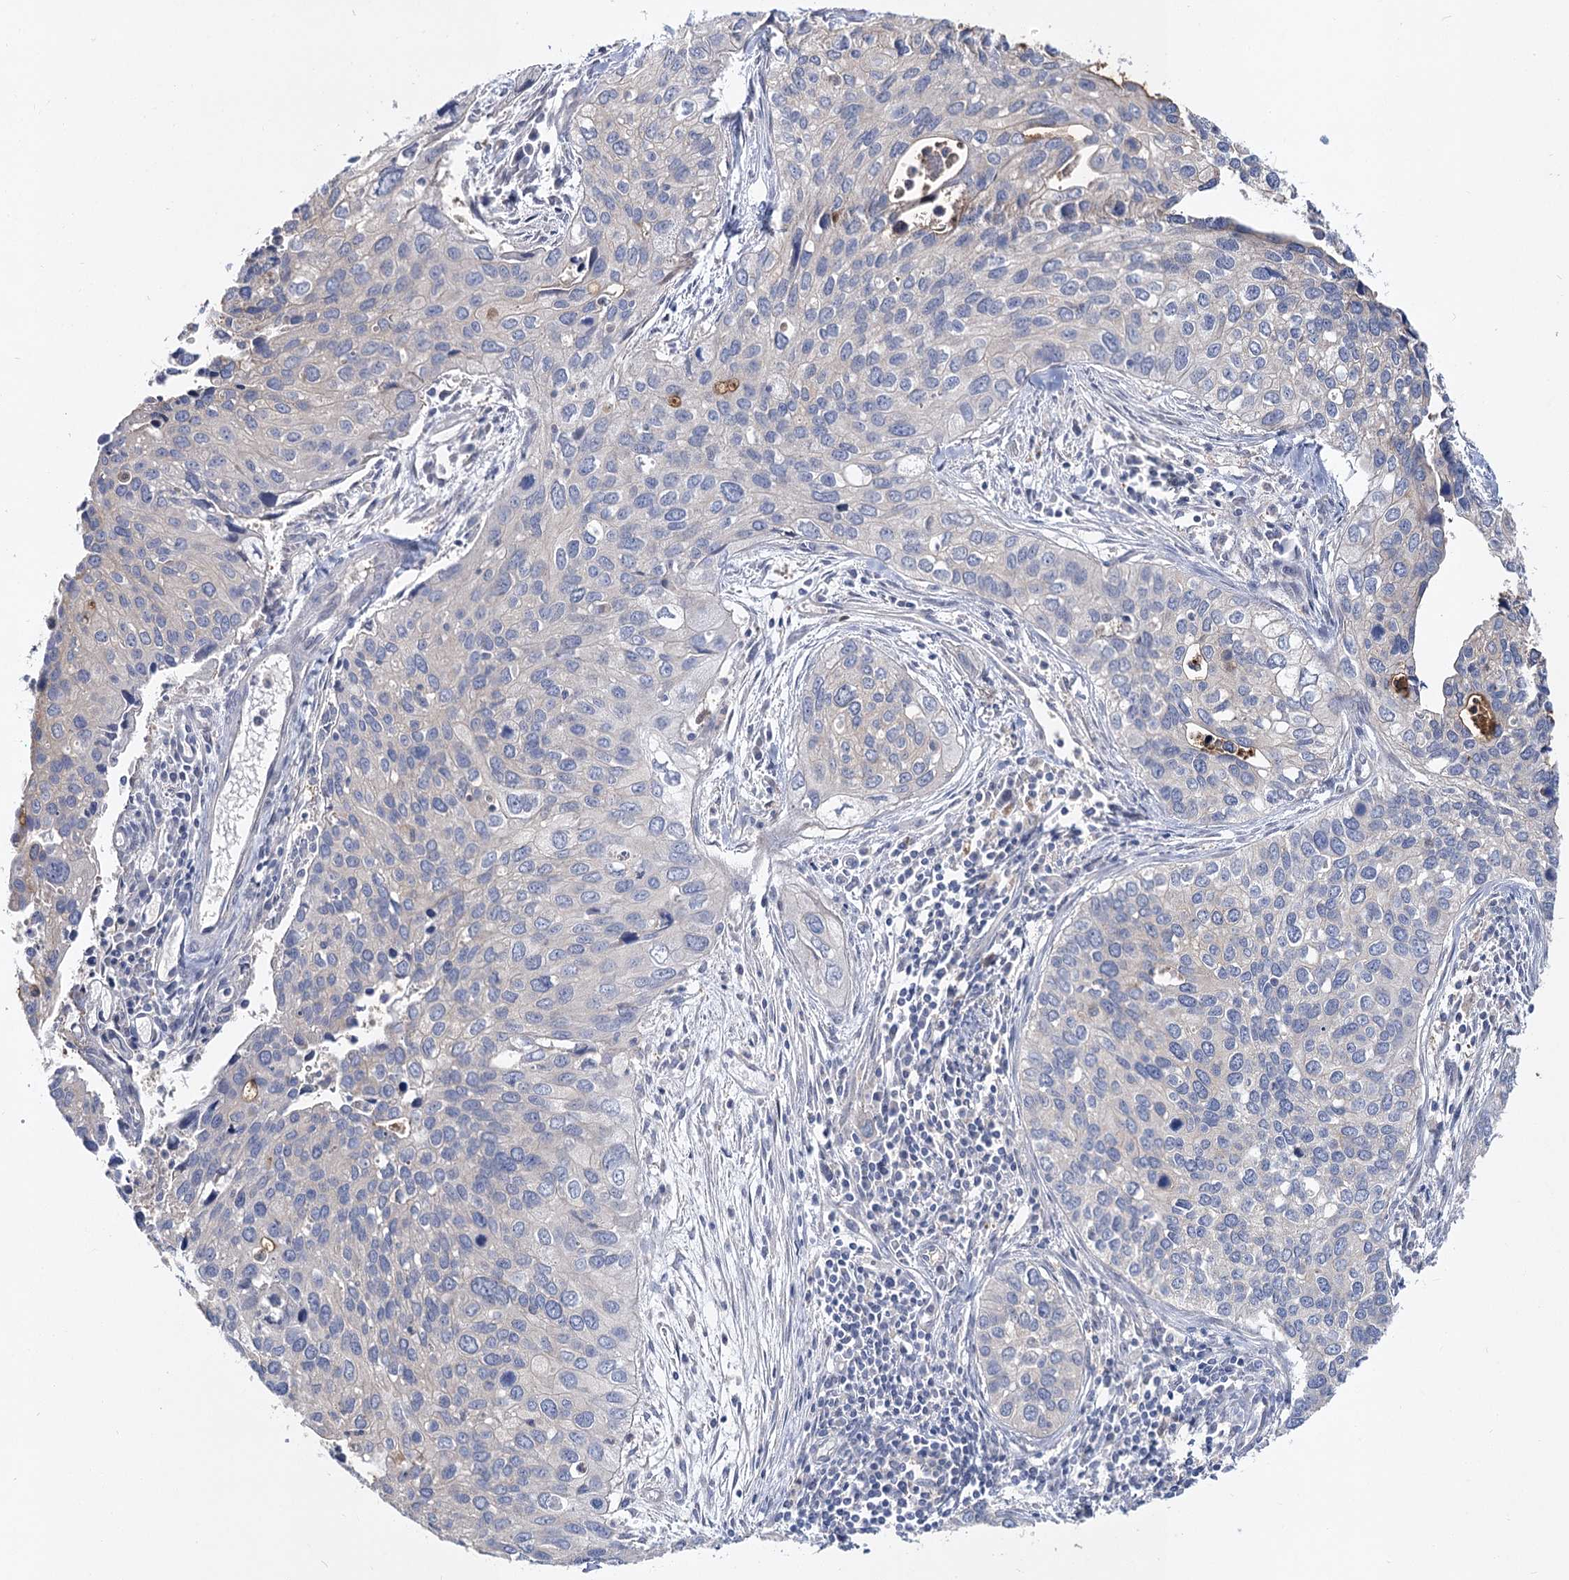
{"staining": {"intensity": "negative", "quantity": "none", "location": "none"}, "tissue": "cervical cancer", "cell_type": "Tumor cells", "image_type": "cancer", "snomed": [{"axis": "morphology", "description": "Squamous cell carcinoma, NOS"}, {"axis": "topography", "description": "Cervix"}], "caption": "A micrograph of human cervical cancer is negative for staining in tumor cells.", "gene": "UGP2", "patient": {"sex": "female", "age": 55}}